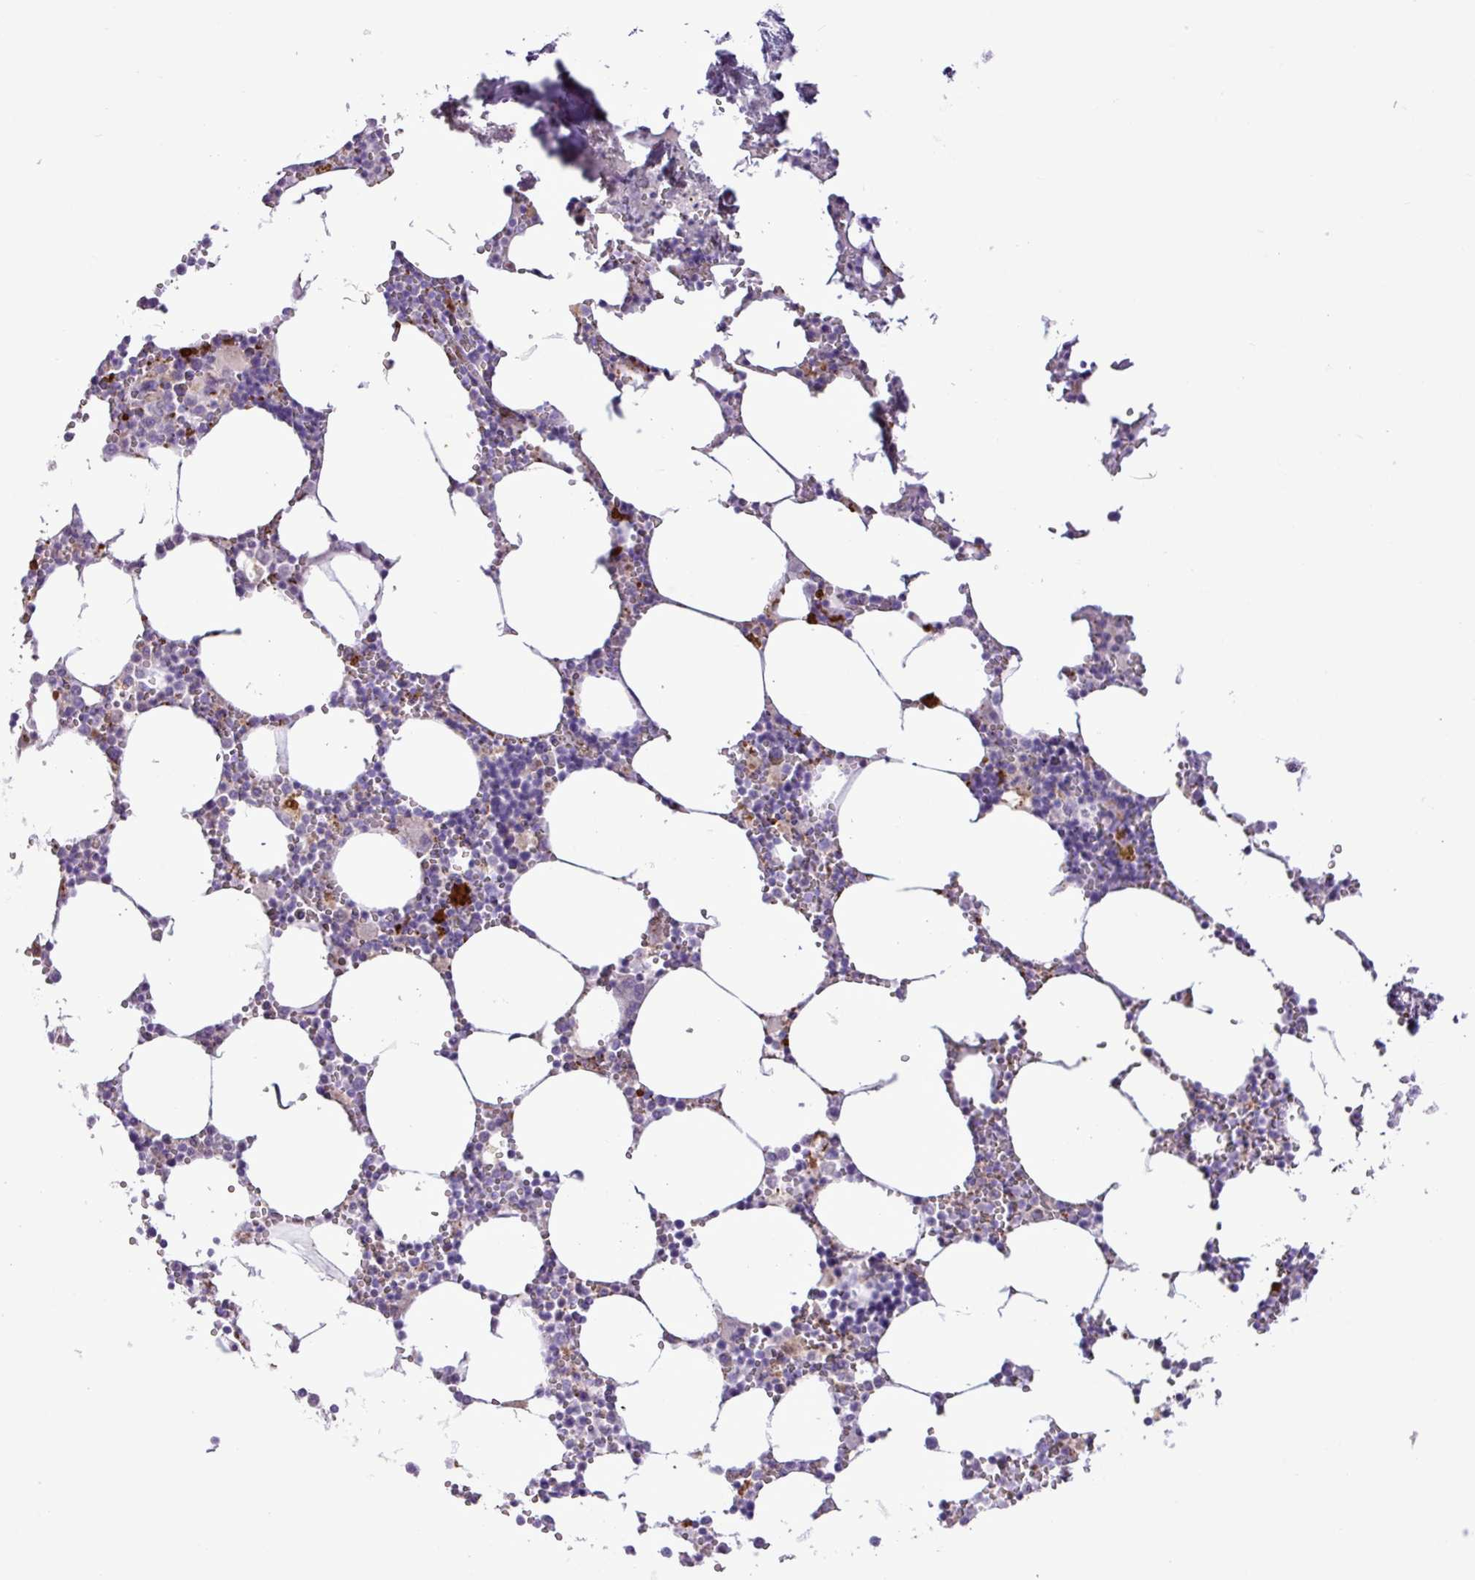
{"staining": {"intensity": "negative", "quantity": "none", "location": "none"}, "tissue": "bone marrow", "cell_type": "Hematopoietic cells", "image_type": "normal", "snomed": [{"axis": "morphology", "description": "Normal tissue, NOS"}, {"axis": "topography", "description": "Bone marrow"}], "caption": "This is a image of IHC staining of benign bone marrow, which shows no positivity in hematopoietic cells.", "gene": "TMEM200C", "patient": {"sex": "male", "age": 54}}